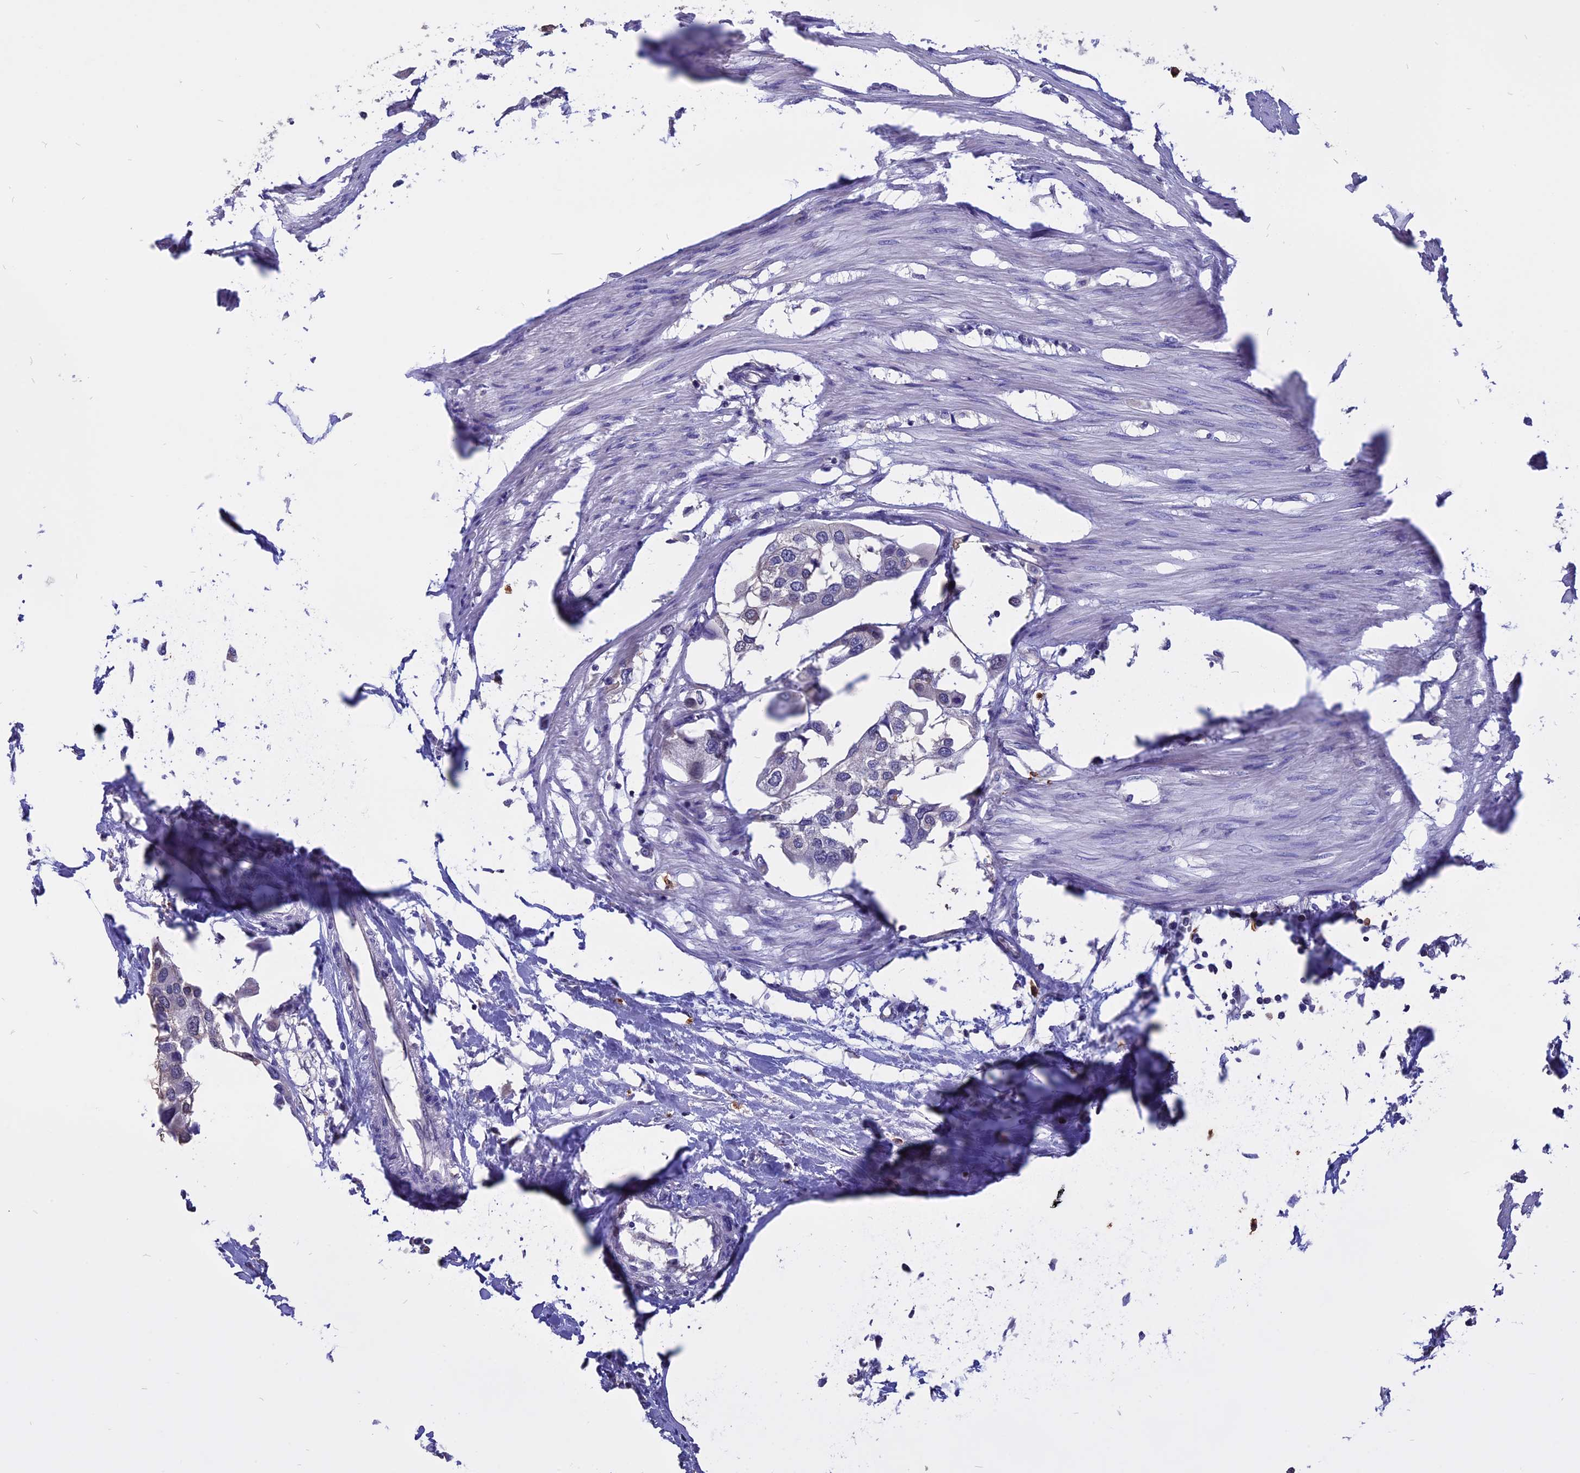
{"staining": {"intensity": "negative", "quantity": "none", "location": "none"}, "tissue": "urothelial cancer", "cell_type": "Tumor cells", "image_type": "cancer", "snomed": [{"axis": "morphology", "description": "Urothelial carcinoma, High grade"}, {"axis": "topography", "description": "Urinary bladder"}], "caption": "Immunohistochemical staining of urothelial cancer shows no significant expression in tumor cells.", "gene": "CARMIL2", "patient": {"sex": "male", "age": 64}}